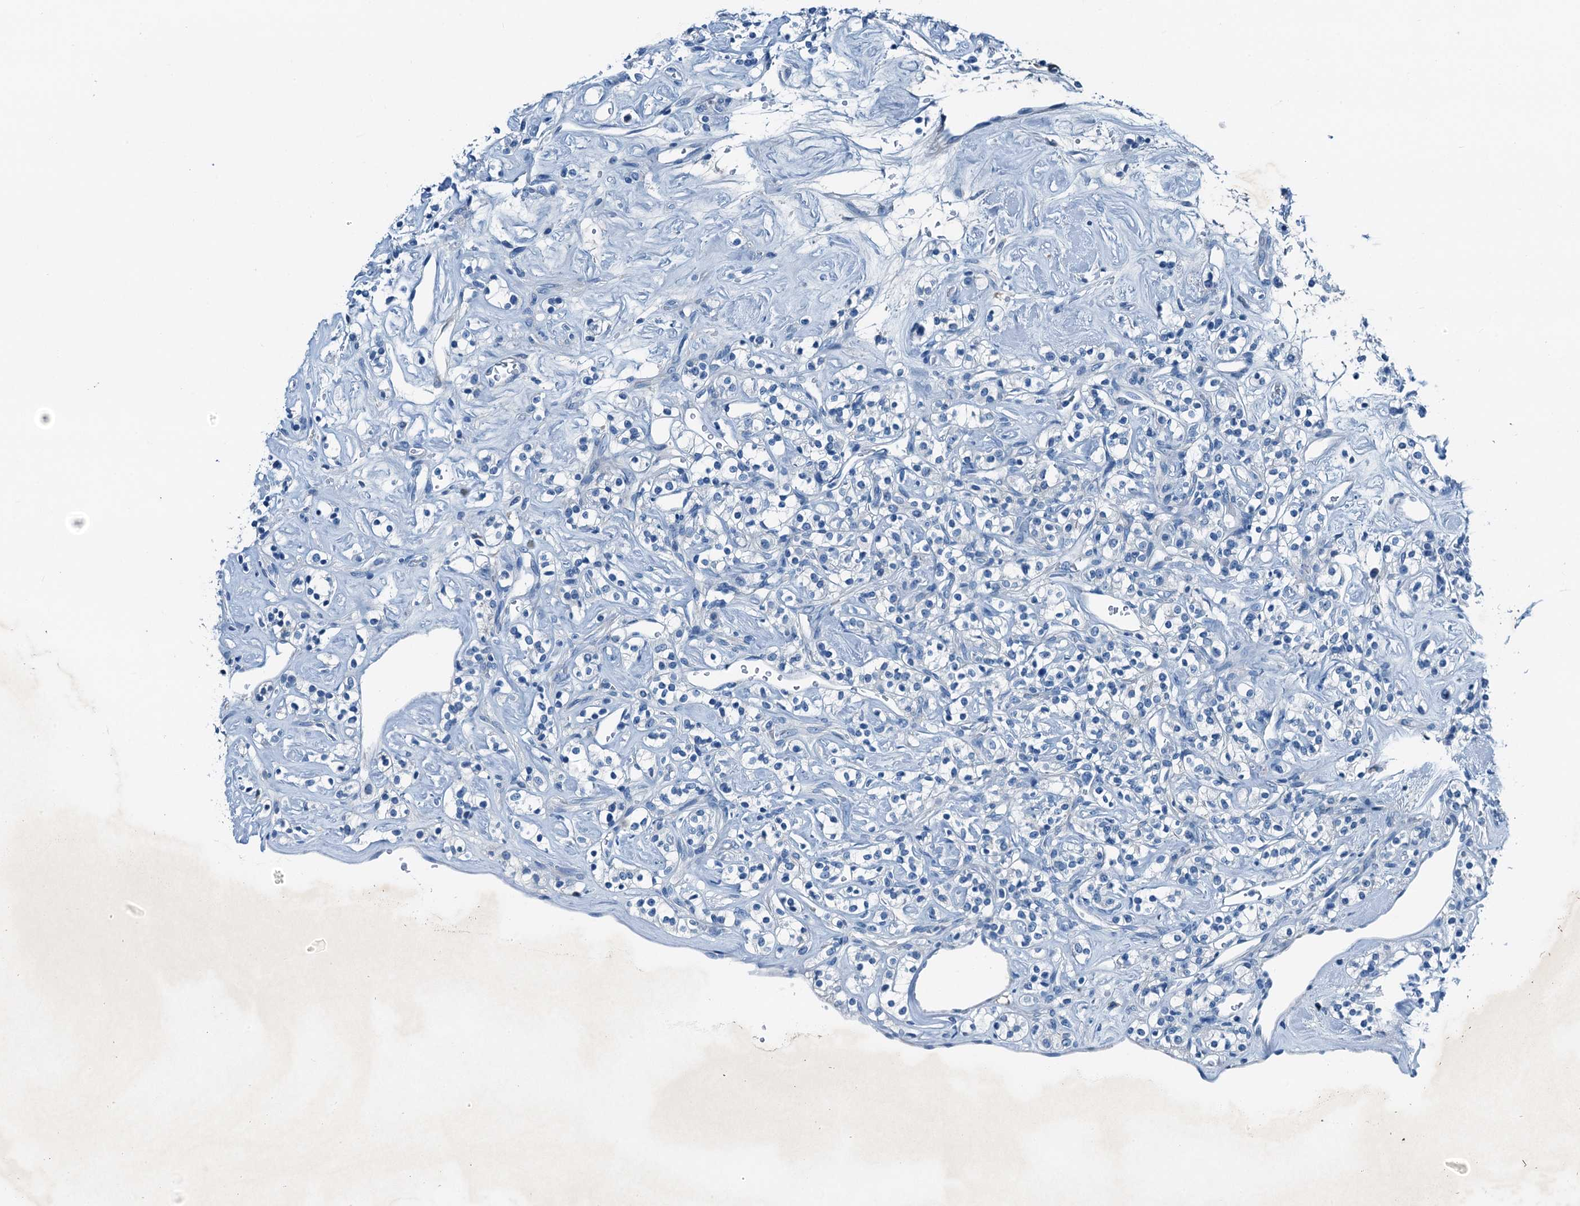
{"staining": {"intensity": "negative", "quantity": "none", "location": "none"}, "tissue": "renal cancer", "cell_type": "Tumor cells", "image_type": "cancer", "snomed": [{"axis": "morphology", "description": "Adenocarcinoma, NOS"}, {"axis": "topography", "description": "Kidney"}], "caption": "Tumor cells are negative for brown protein staining in renal cancer (adenocarcinoma). (Brightfield microscopy of DAB immunohistochemistry at high magnification).", "gene": "RAB3IL1", "patient": {"sex": "male", "age": 77}}